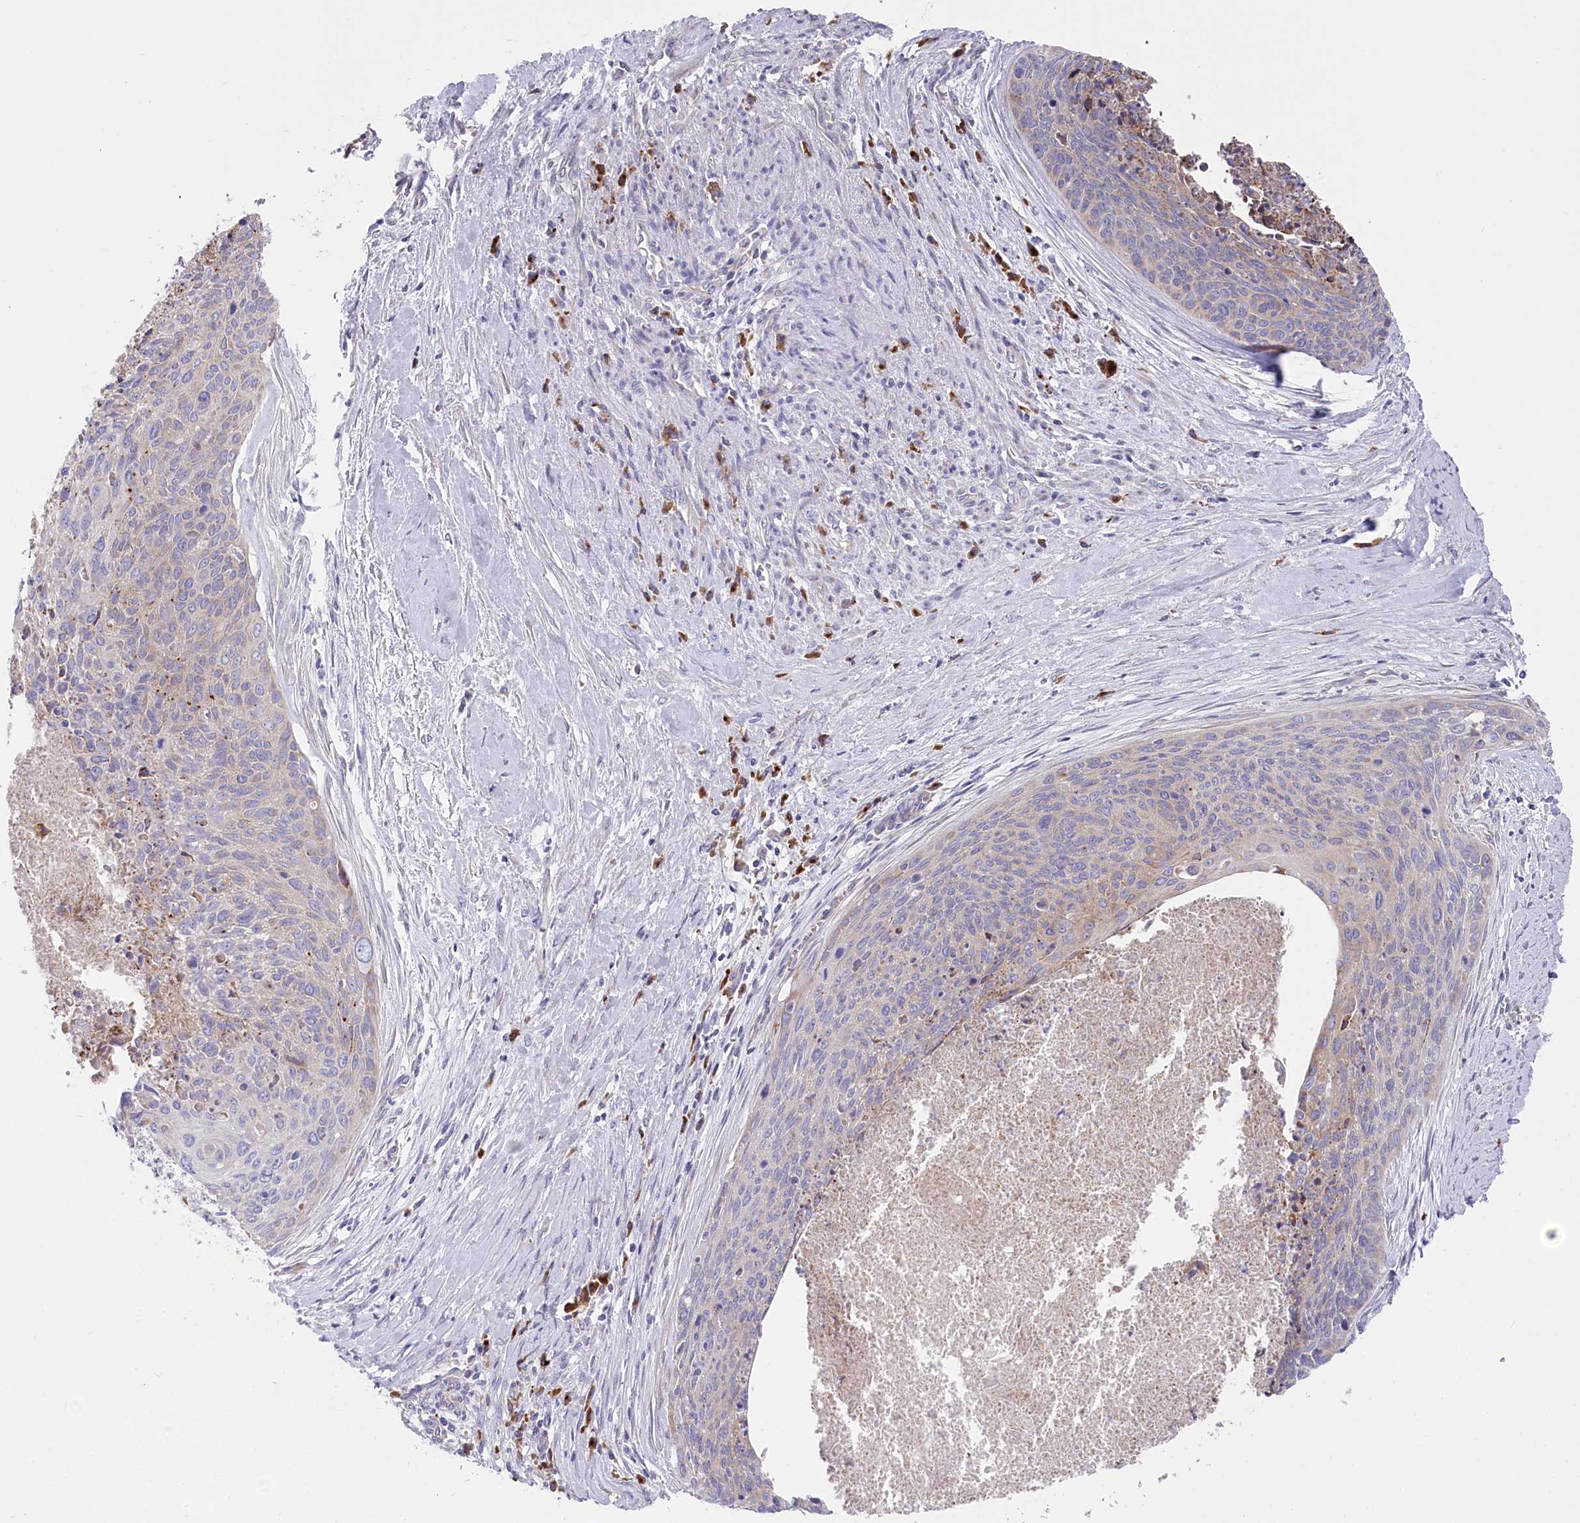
{"staining": {"intensity": "negative", "quantity": "none", "location": "none"}, "tissue": "cervical cancer", "cell_type": "Tumor cells", "image_type": "cancer", "snomed": [{"axis": "morphology", "description": "Squamous cell carcinoma, NOS"}, {"axis": "topography", "description": "Cervix"}], "caption": "Immunohistochemistry histopathology image of neoplastic tissue: cervical cancer stained with DAB demonstrates no significant protein positivity in tumor cells.", "gene": "POGLUT1", "patient": {"sex": "female", "age": 55}}